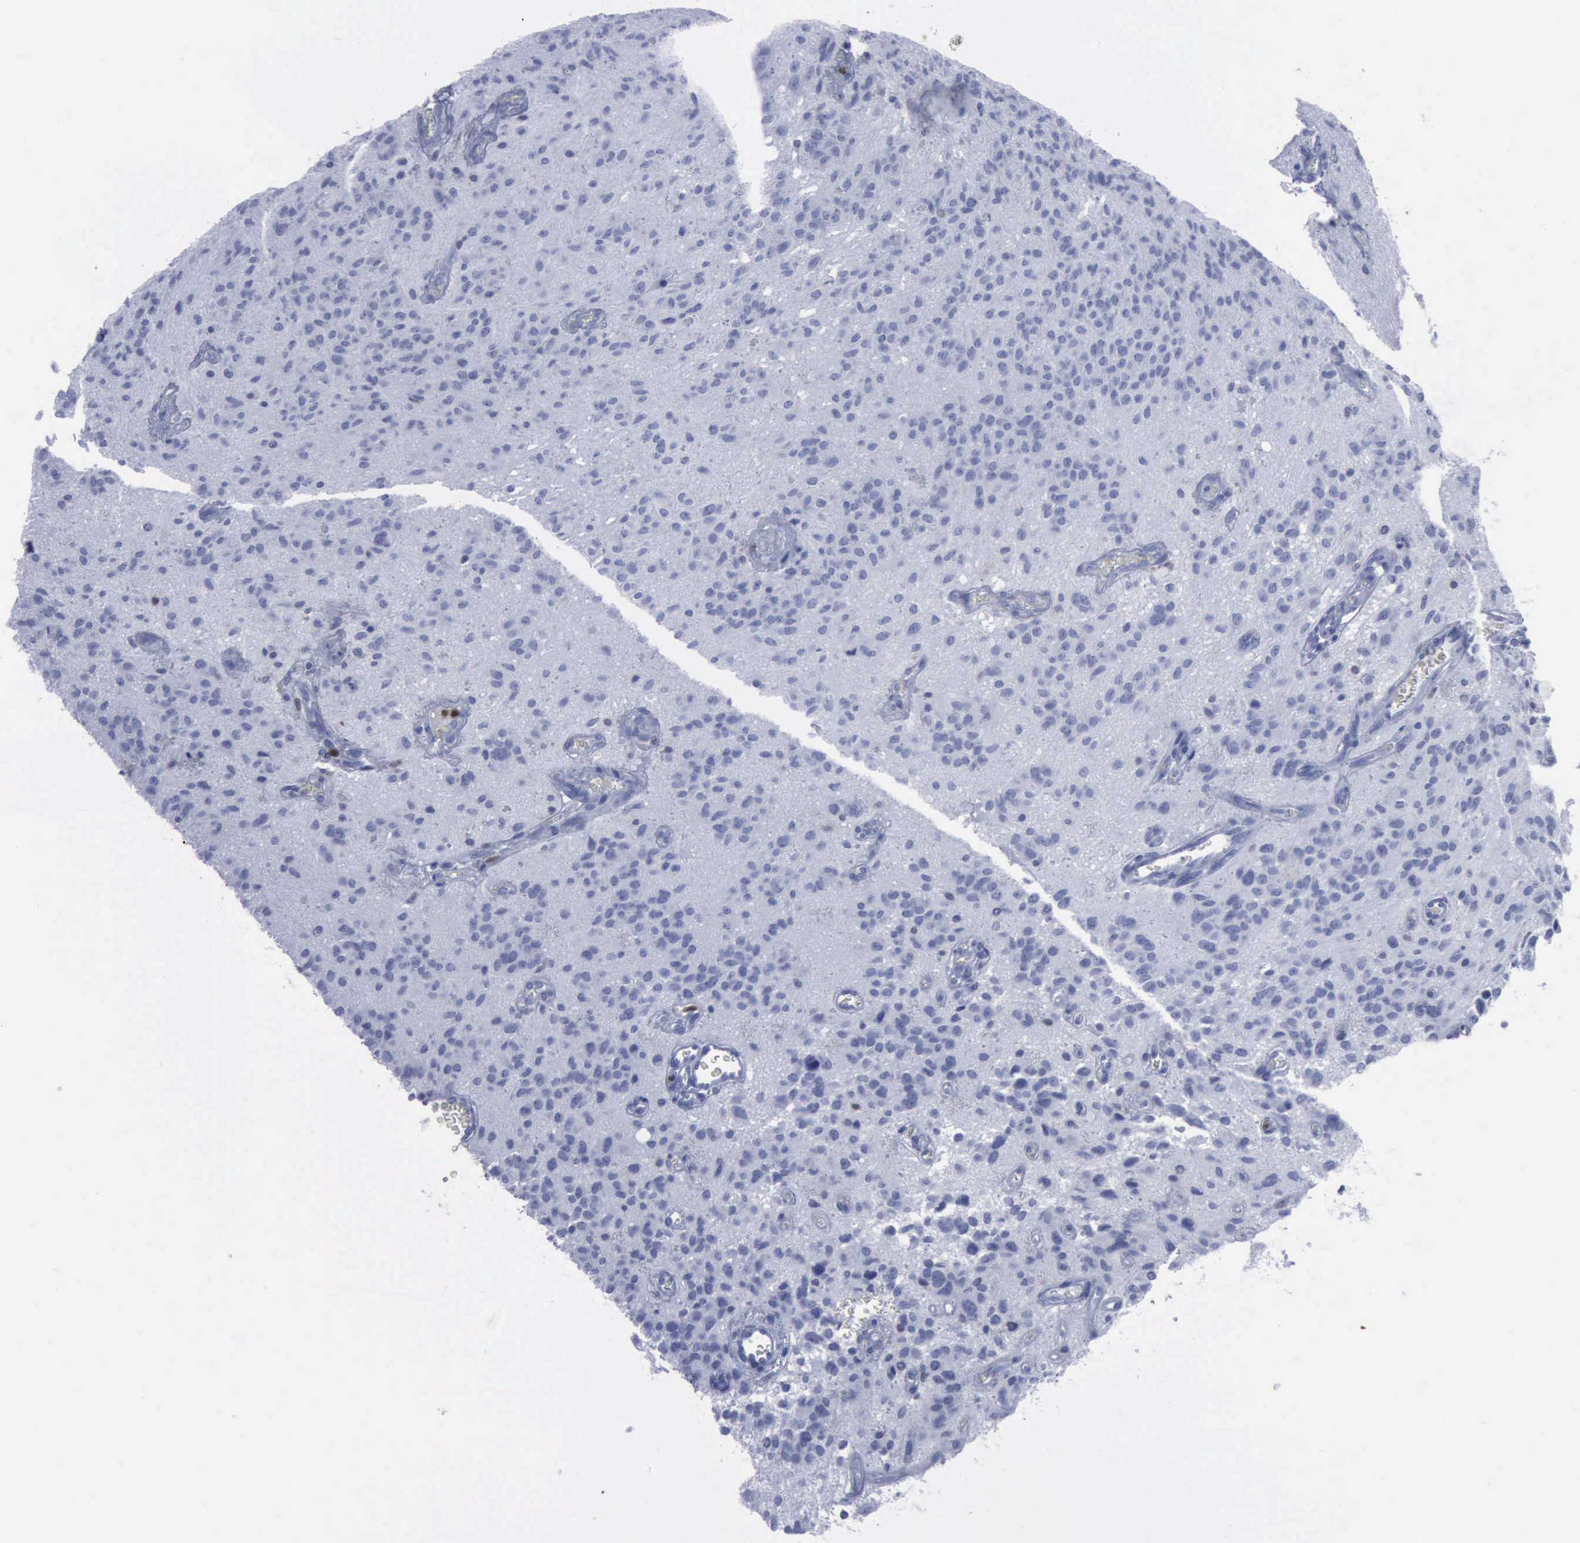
{"staining": {"intensity": "negative", "quantity": "none", "location": "none"}, "tissue": "glioma", "cell_type": "Tumor cells", "image_type": "cancer", "snomed": [{"axis": "morphology", "description": "Glioma, malignant, Low grade"}, {"axis": "topography", "description": "Brain"}], "caption": "Immunohistochemistry of human glioma demonstrates no positivity in tumor cells.", "gene": "CSTA", "patient": {"sex": "female", "age": 15}}